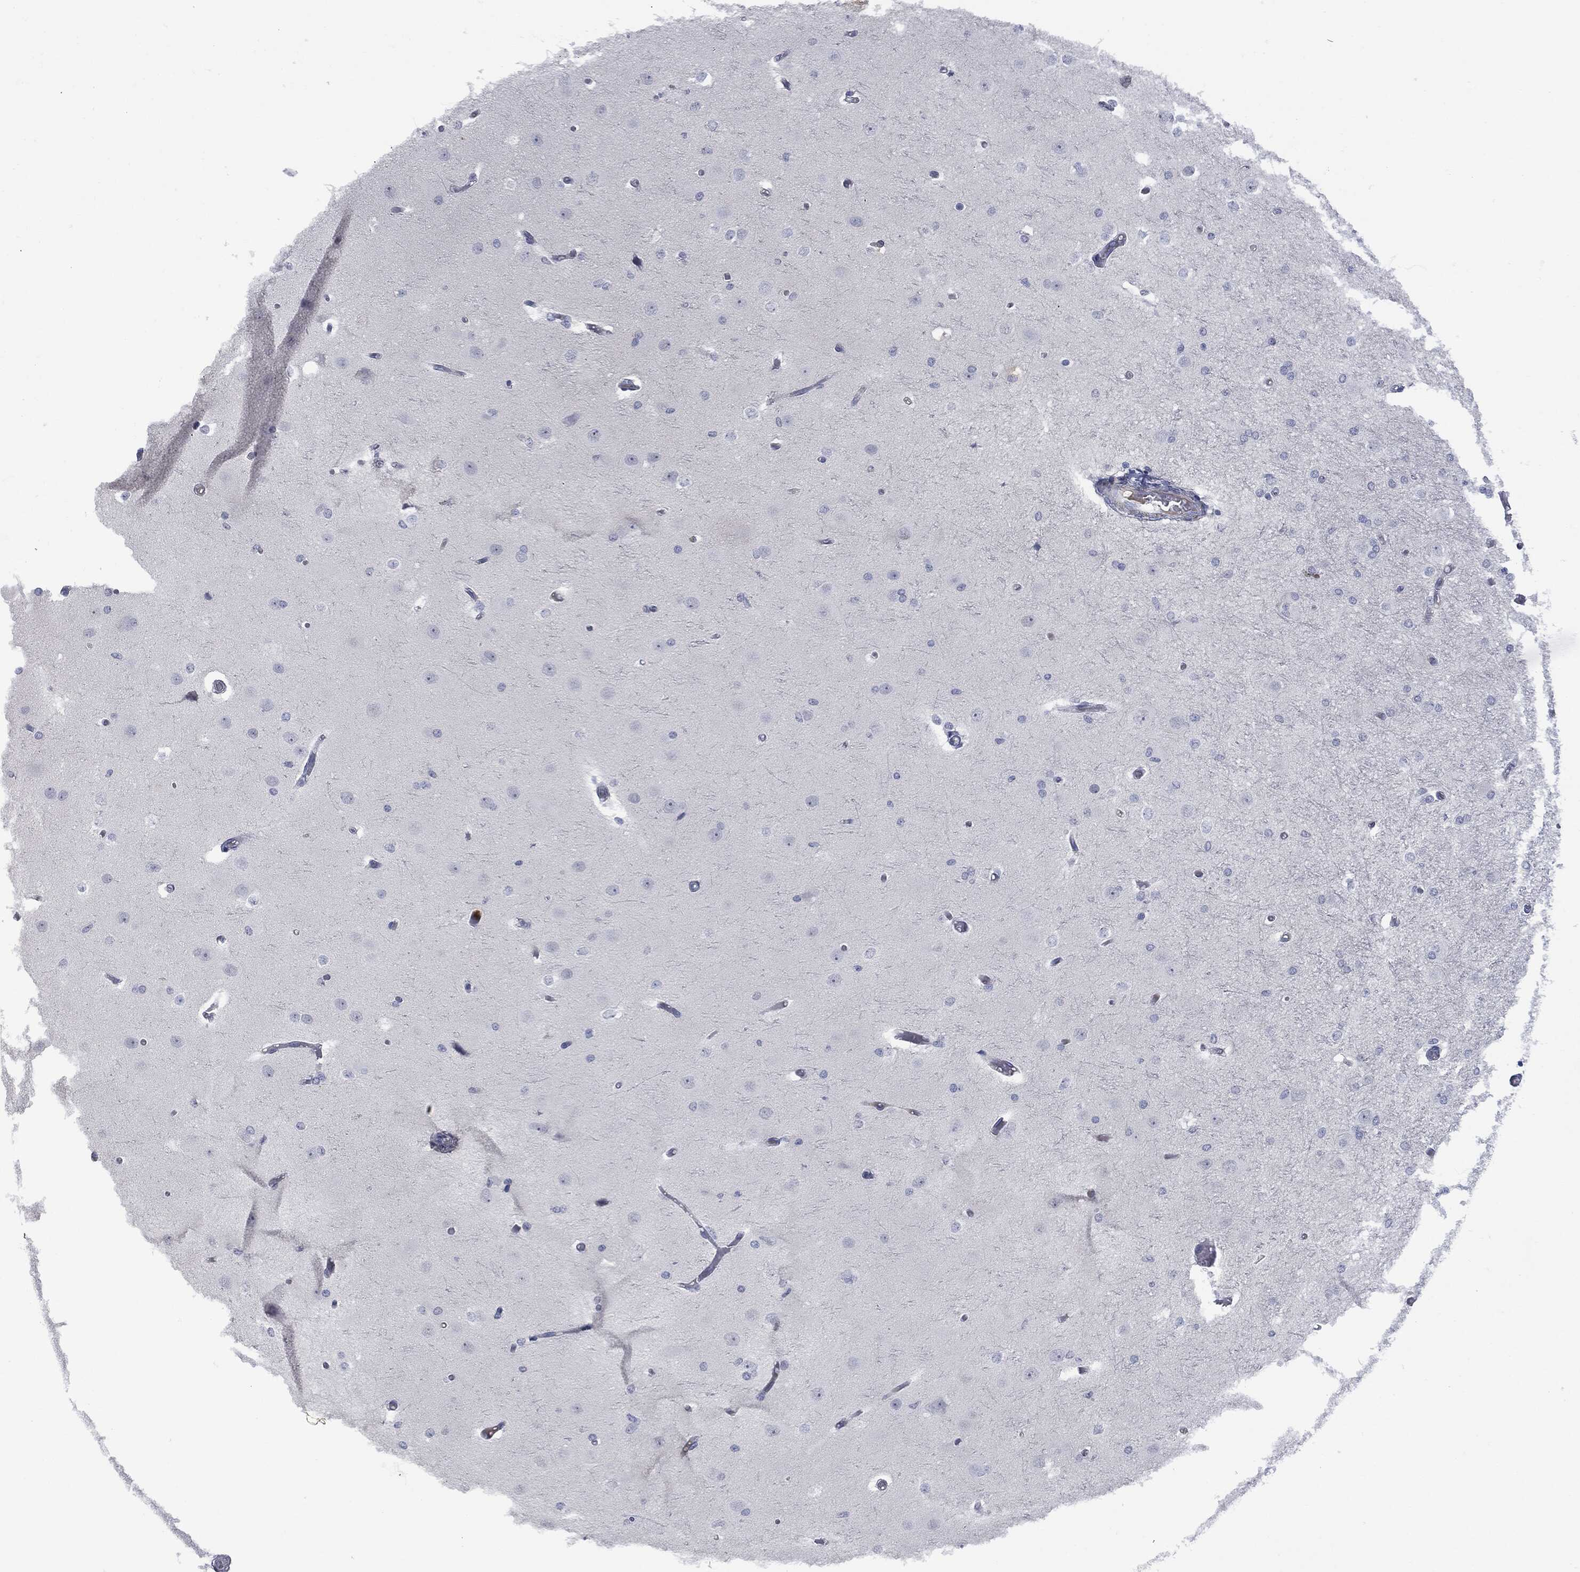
{"staining": {"intensity": "negative", "quantity": "none", "location": "none"}, "tissue": "cerebral cortex", "cell_type": "Endothelial cells", "image_type": "normal", "snomed": [{"axis": "morphology", "description": "Normal tissue, NOS"}, {"axis": "morphology", "description": "Inflammation, NOS"}, {"axis": "topography", "description": "Cerebral cortex"}], "caption": "A high-resolution micrograph shows IHC staining of benign cerebral cortex, which exhibits no significant expression in endothelial cells. Brightfield microscopy of immunohistochemistry stained with DAB (3,3'-diaminobenzidine) (brown) and hematoxylin (blue), captured at high magnification.", "gene": "BTK", "patient": {"sex": "male", "age": 6}}